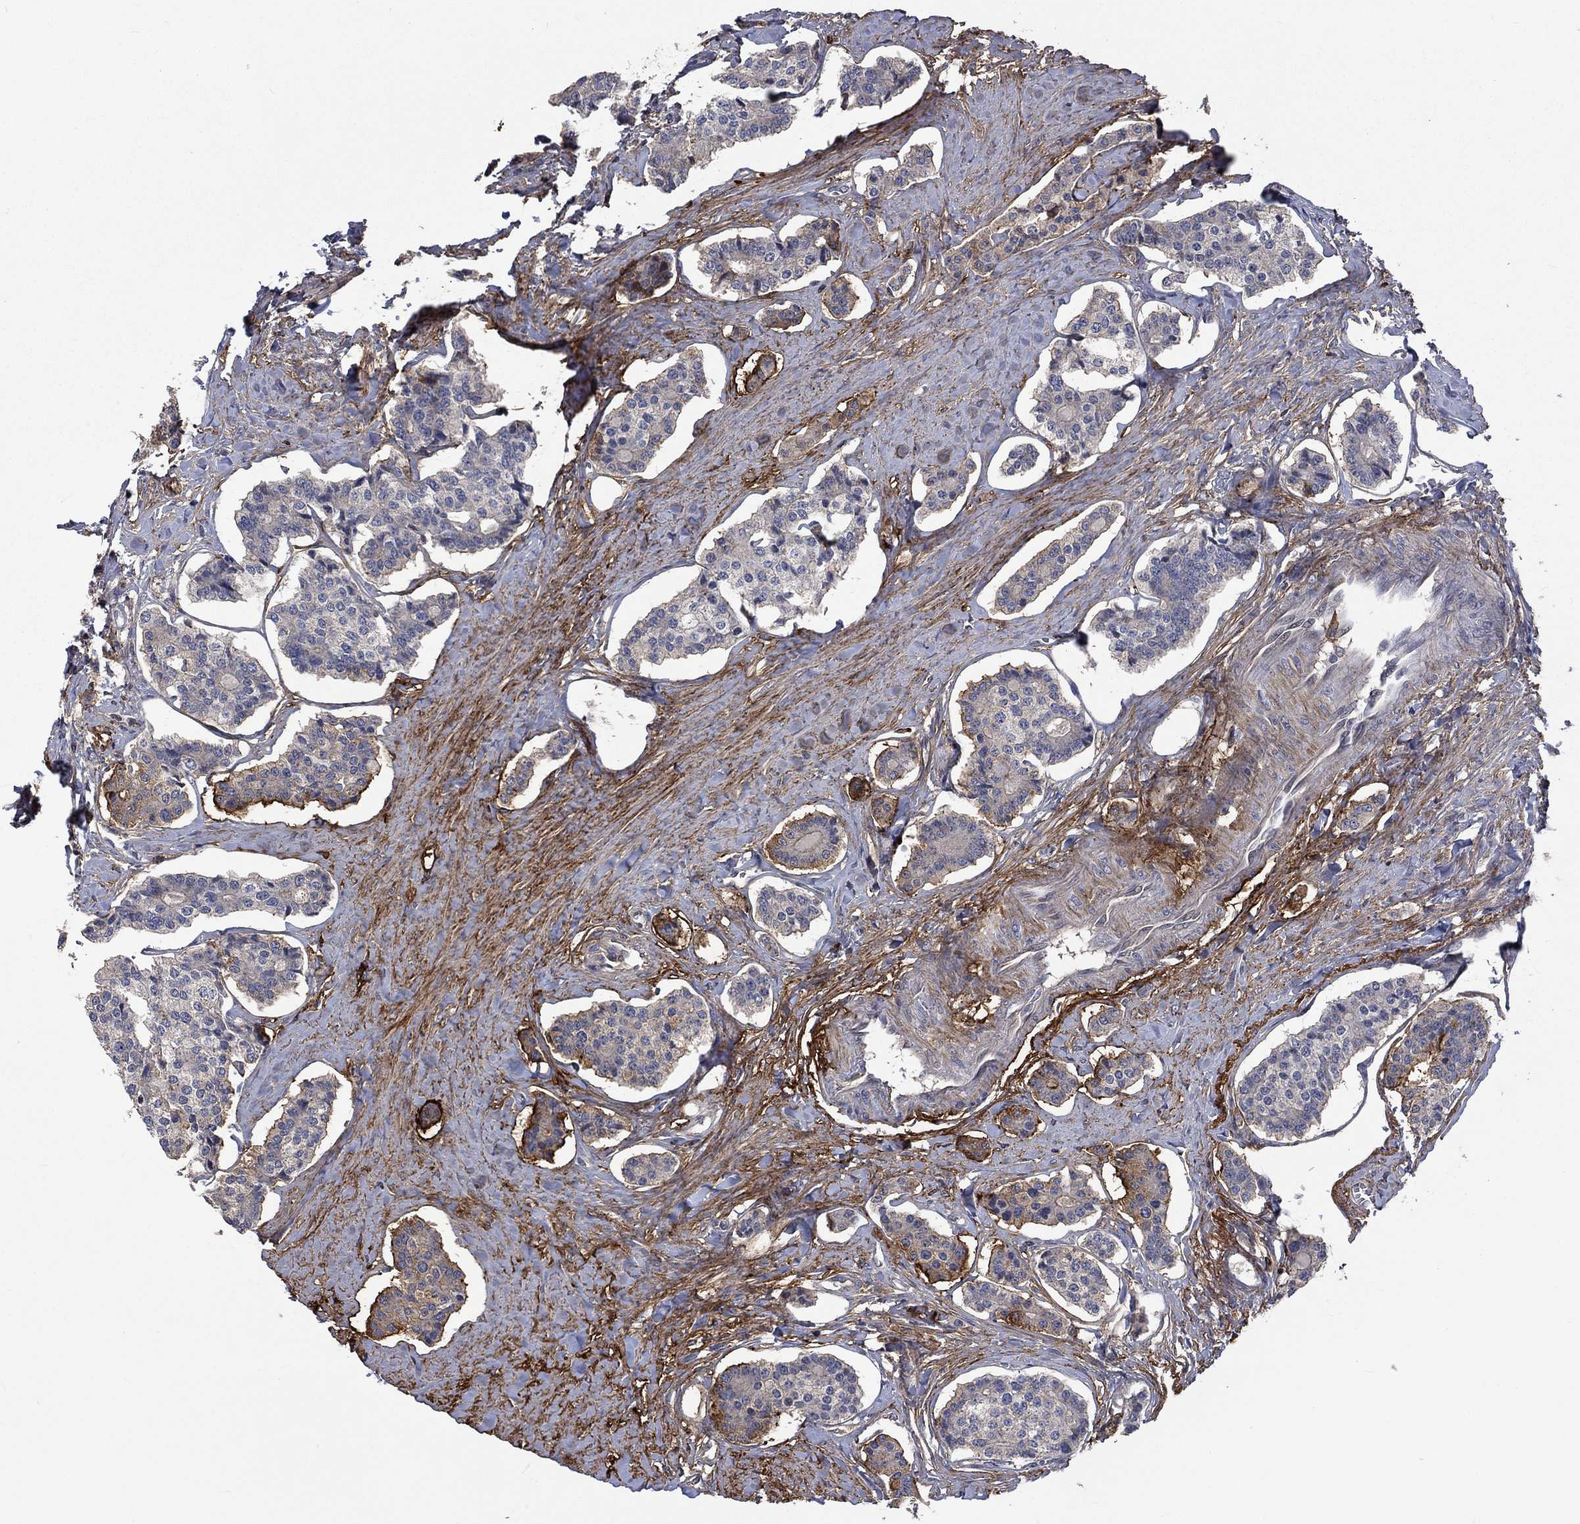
{"staining": {"intensity": "weak", "quantity": "<25%", "location": "cytoplasmic/membranous"}, "tissue": "carcinoid", "cell_type": "Tumor cells", "image_type": "cancer", "snomed": [{"axis": "morphology", "description": "Carcinoid, malignant, NOS"}, {"axis": "topography", "description": "Small intestine"}], "caption": "The photomicrograph exhibits no staining of tumor cells in carcinoid (malignant).", "gene": "VCAN", "patient": {"sex": "female", "age": 65}}